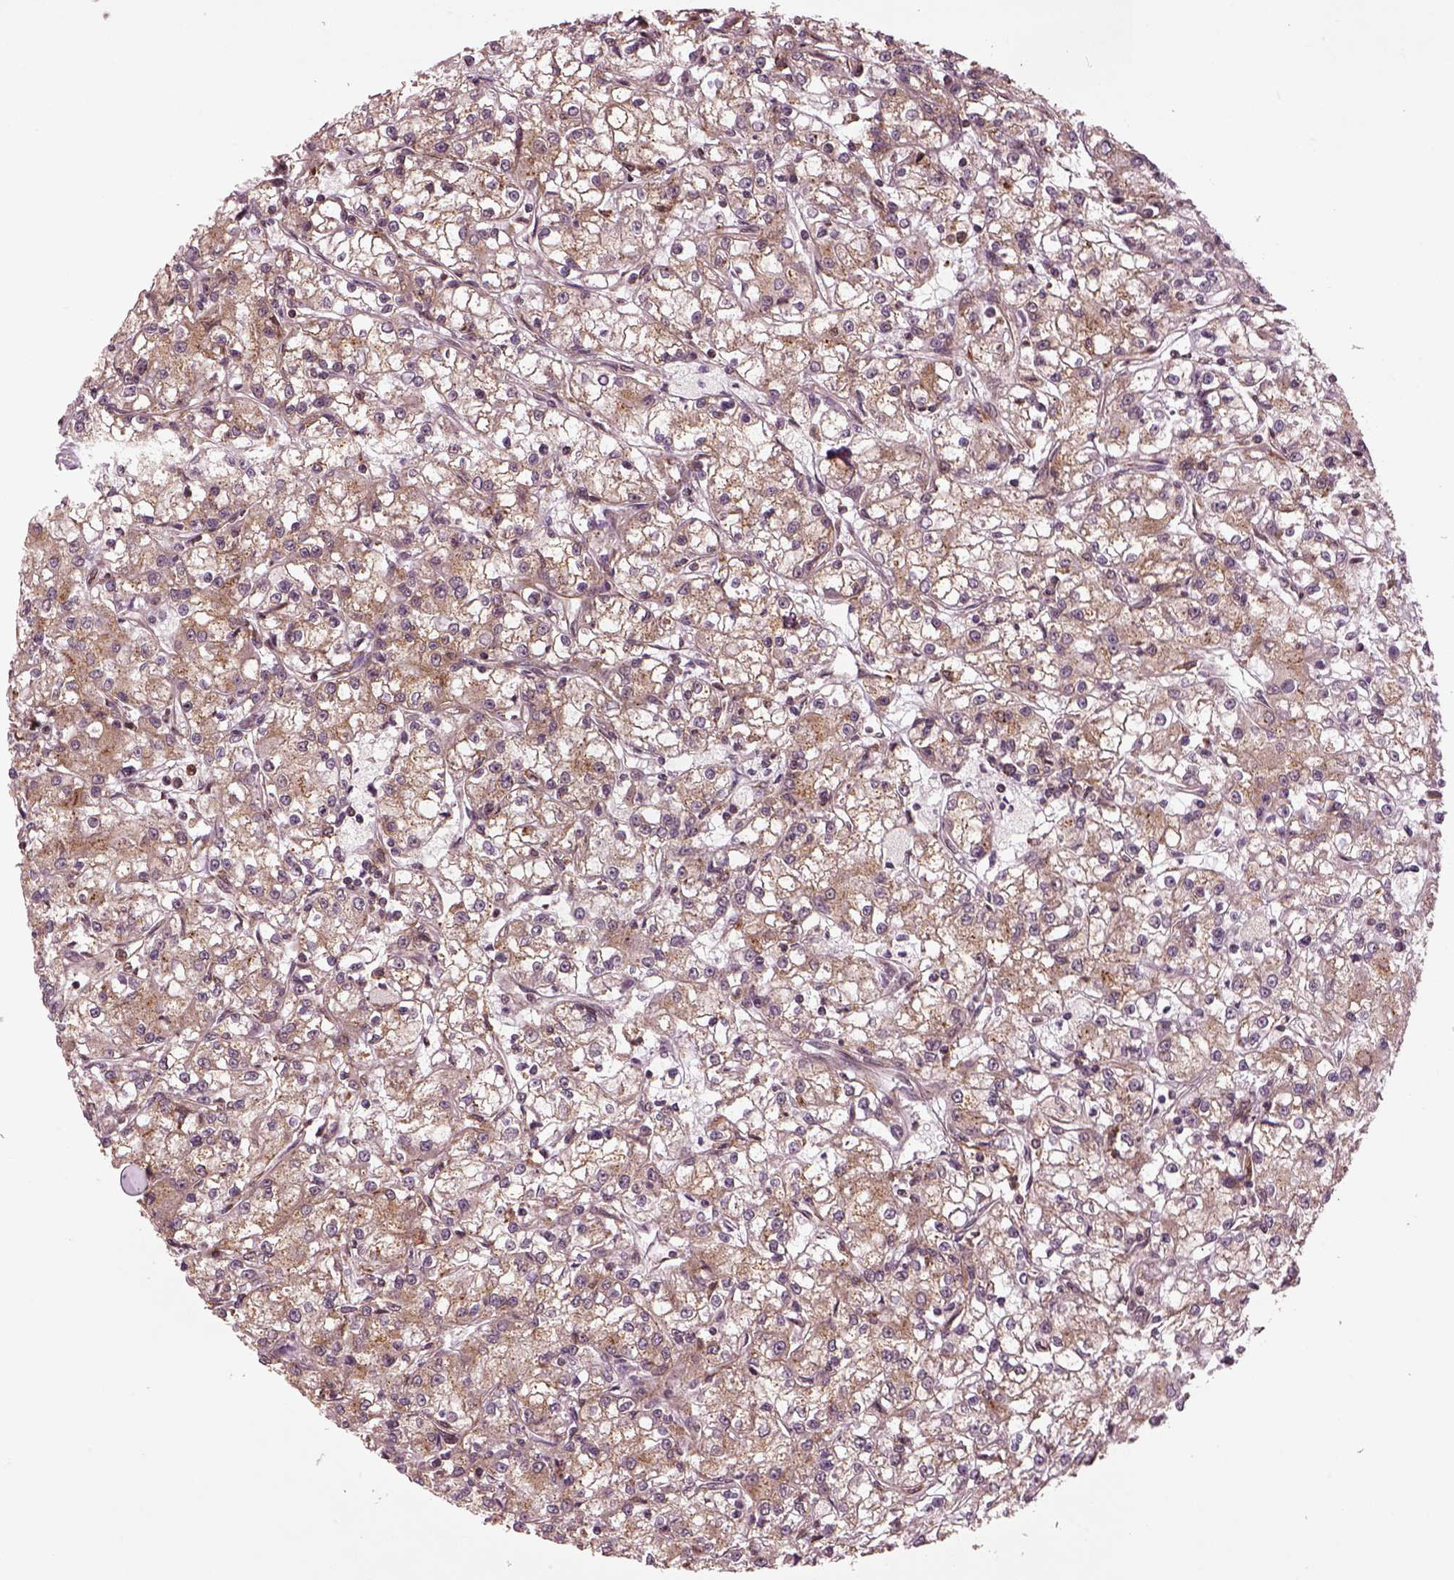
{"staining": {"intensity": "moderate", "quantity": "25%-75%", "location": "cytoplasmic/membranous"}, "tissue": "renal cancer", "cell_type": "Tumor cells", "image_type": "cancer", "snomed": [{"axis": "morphology", "description": "Adenocarcinoma, NOS"}, {"axis": "topography", "description": "Kidney"}], "caption": "Immunohistochemical staining of human renal cancer (adenocarcinoma) exhibits medium levels of moderate cytoplasmic/membranous protein staining in about 25%-75% of tumor cells.", "gene": "WASHC2A", "patient": {"sex": "female", "age": 59}}